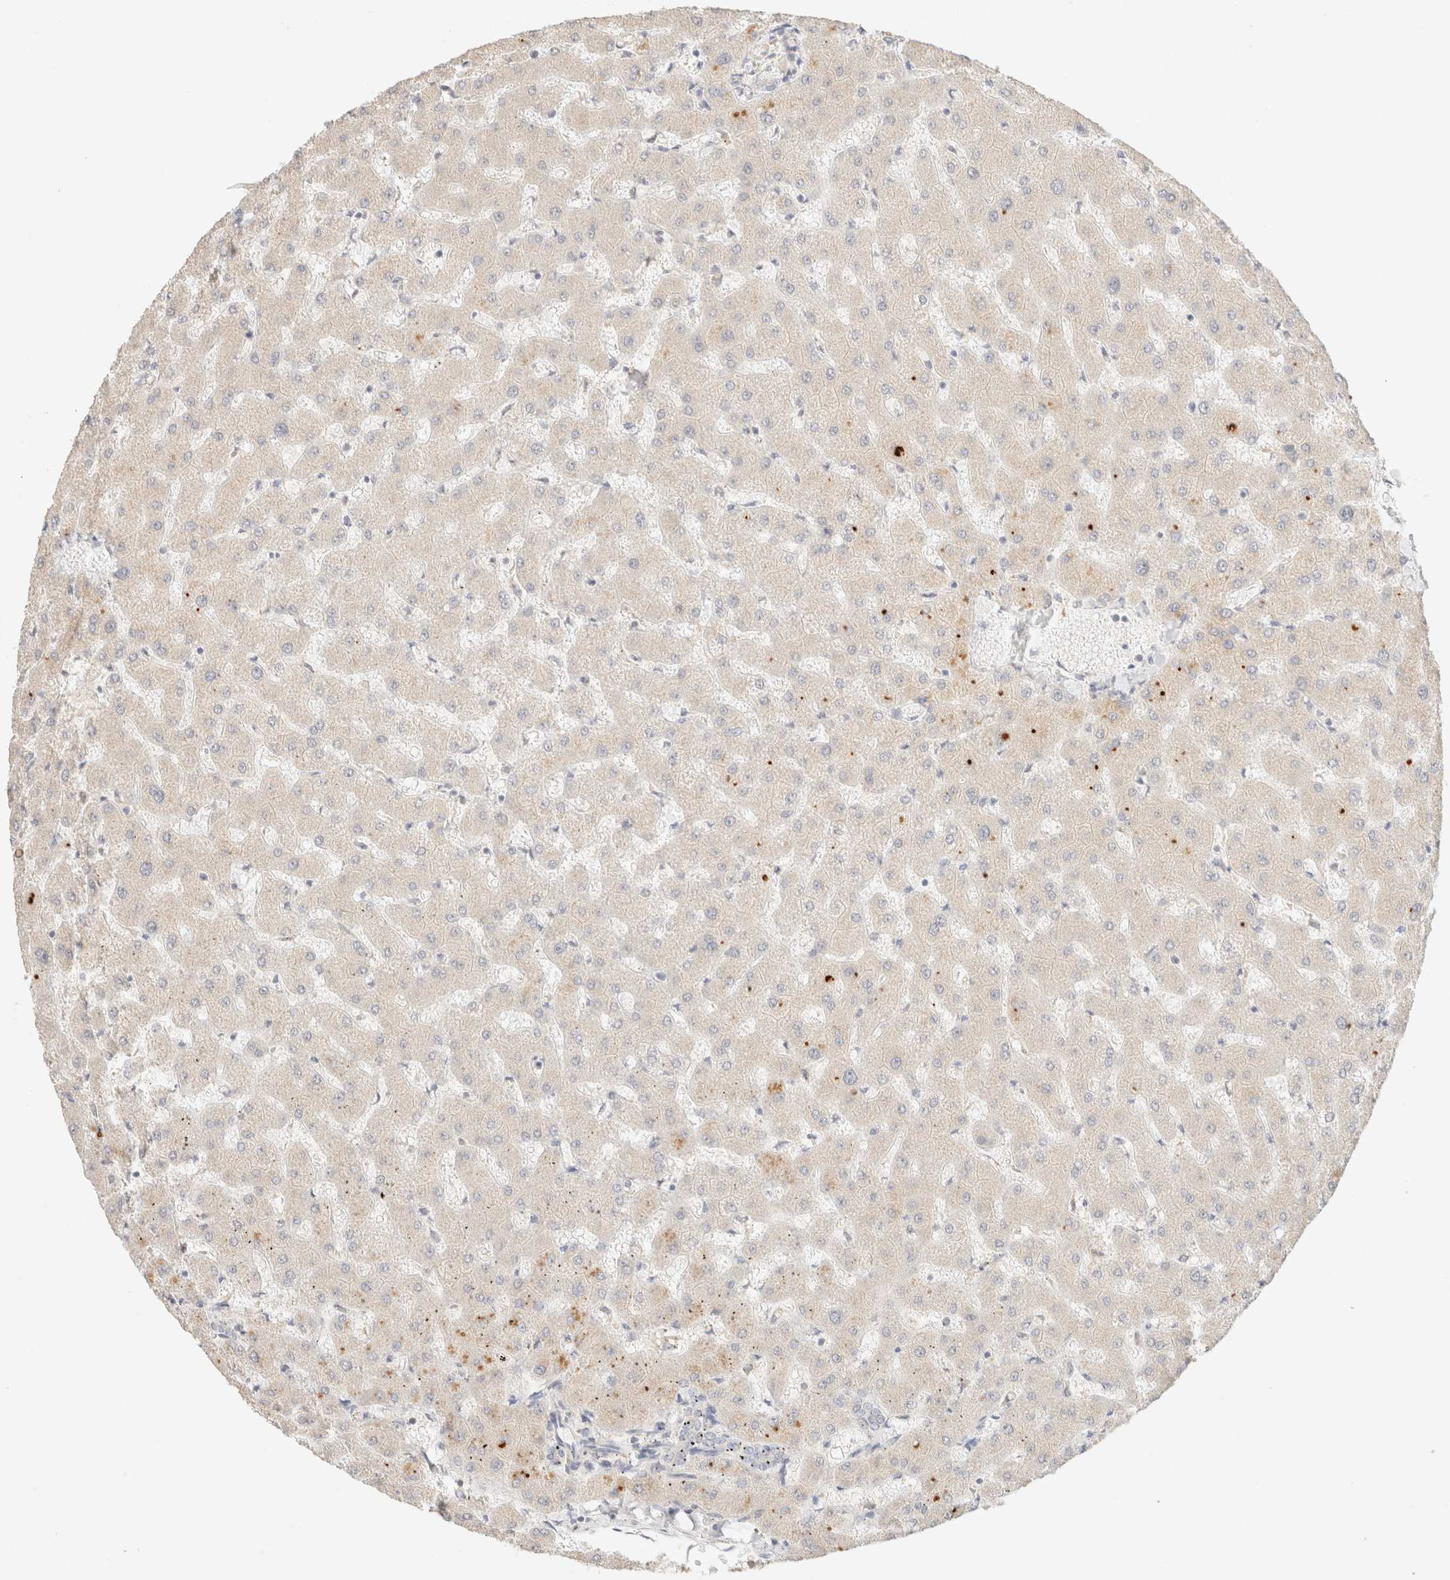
{"staining": {"intensity": "negative", "quantity": "none", "location": "none"}, "tissue": "liver", "cell_type": "Cholangiocytes", "image_type": "normal", "snomed": [{"axis": "morphology", "description": "Normal tissue, NOS"}, {"axis": "topography", "description": "Liver"}], "caption": "IHC of unremarkable human liver shows no positivity in cholangiocytes.", "gene": "SNTB1", "patient": {"sex": "female", "age": 63}}